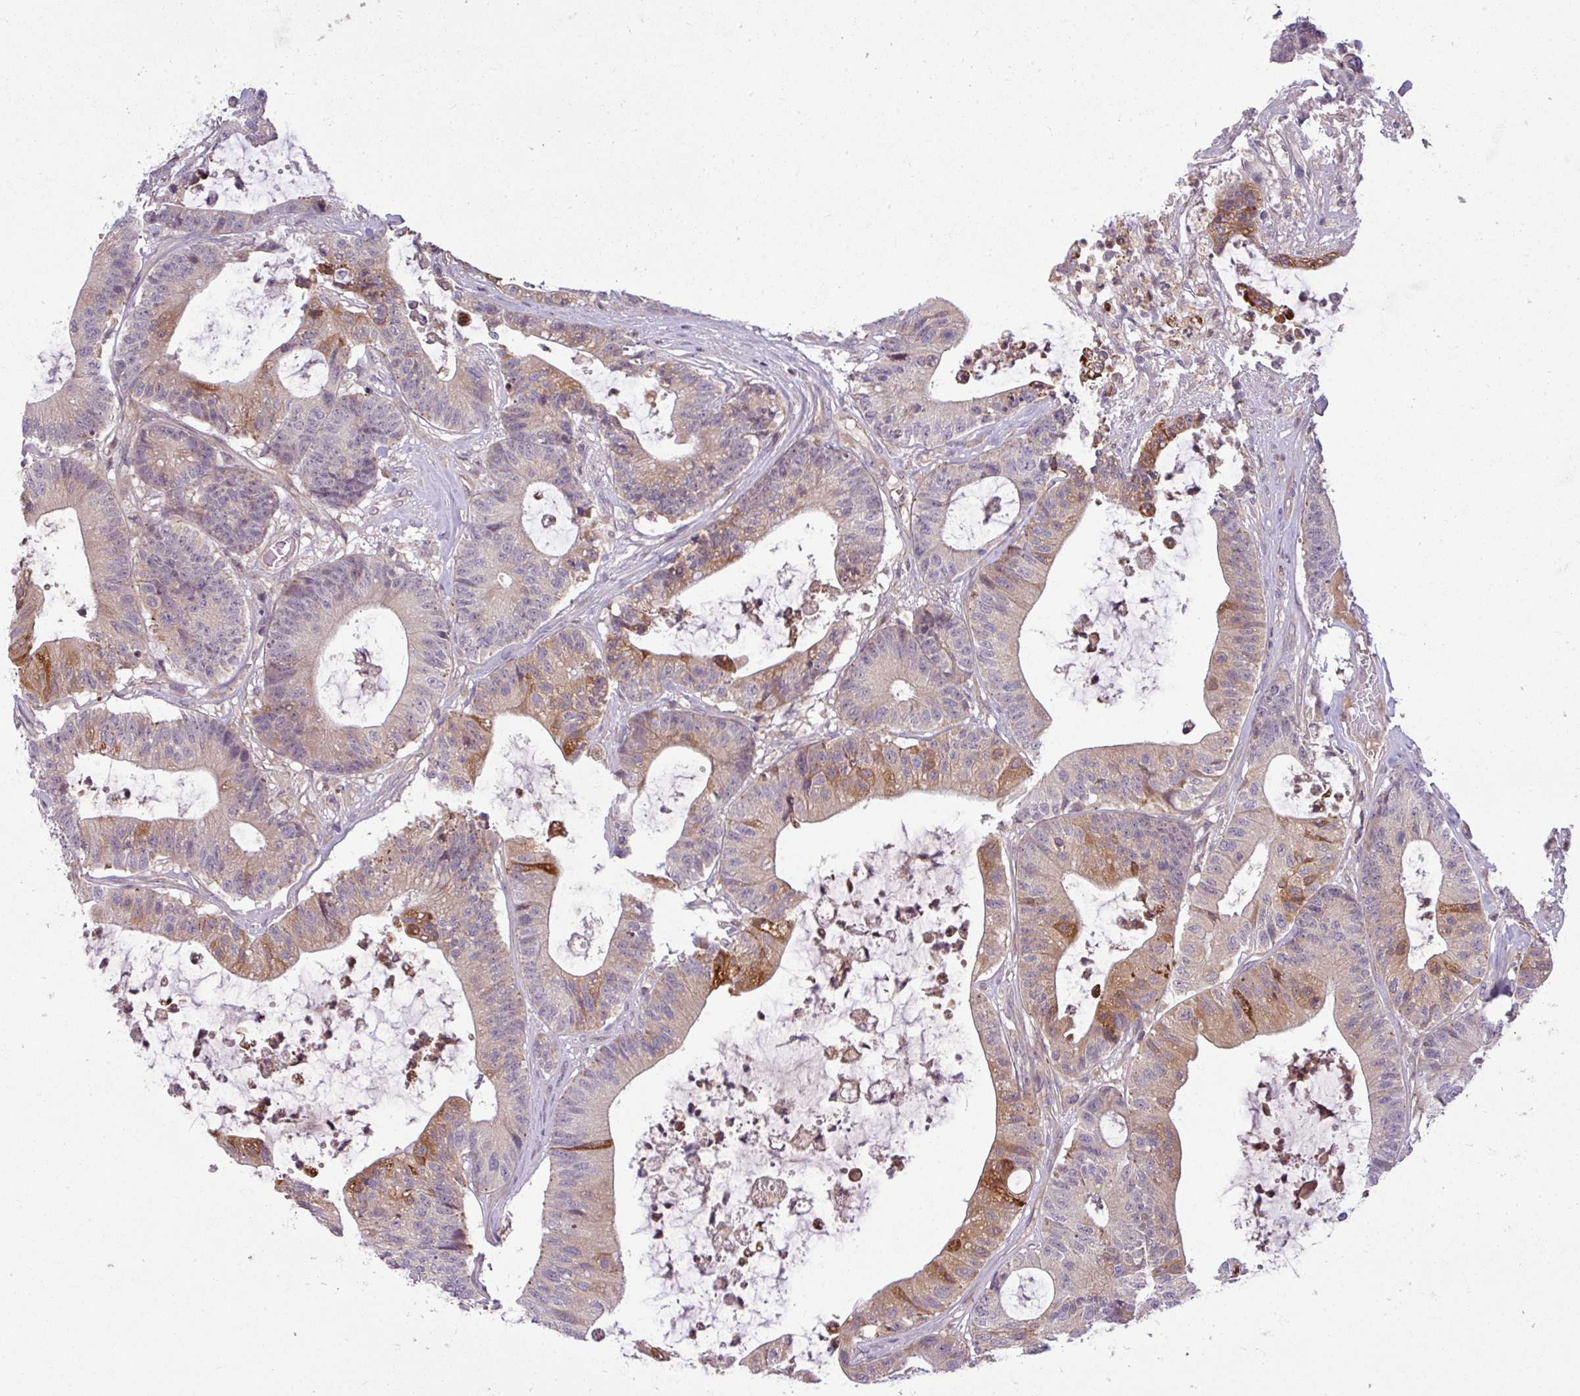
{"staining": {"intensity": "moderate", "quantity": "<25%", "location": "cytoplasmic/membranous"}, "tissue": "colorectal cancer", "cell_type": "Tumor cells", "image_type": "cancer", "snomed": [{"axis": "morphology", "description": "Adenocarcinoma, NOS"}, {"axis": "topography", "description": "Colon"}], "caption": "Protein expression analysis of colorectal cancer exhibits moderate cytoplasmic/membranous positivity in about <25% of tumor cells.", "gene": "ZNF35", "patient": {"sex": "female", "age": 84}}